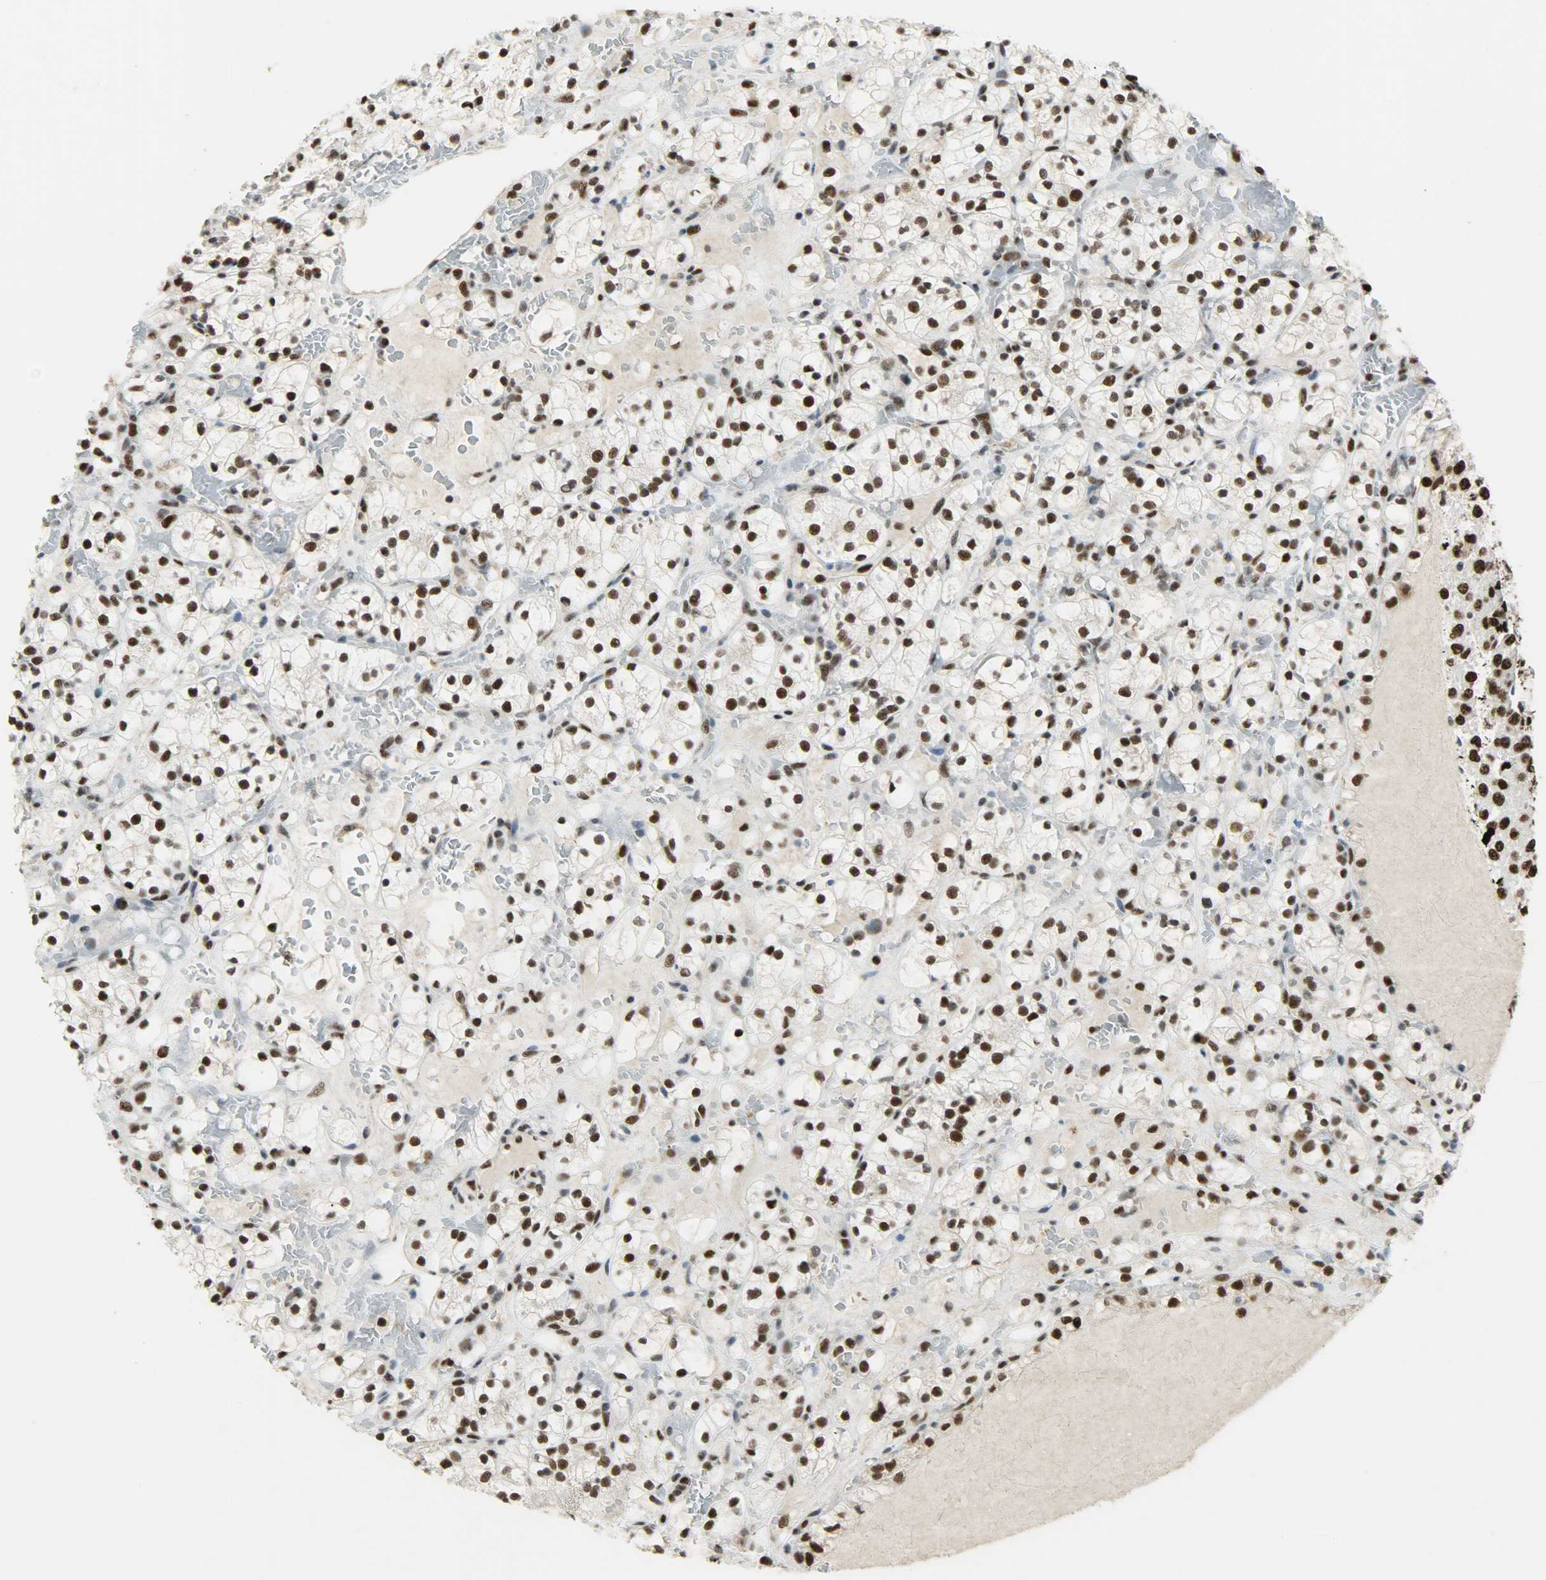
{"staining": {"intensity": "strong", "quantity": ">75%", "location": "nuclear"}, "tissue": "renal cancer", "cell_type": "Tumor cells", "image_type": "cancer", "snomed": [{"axis": "morphology", "description": "Adenocarcinoma, NOS"}, {"axis": "topography", "description": "Kidney"}], "caption": "Protein staining of adenocarcinoma (renal) tissue exhibits strong nuclear staining in approximately >75% of tumor cells. The protein of interest is shown in brown color, while the nuclei are stained blue.", "gene": "SSB", "patient": {"sex": "female", "age": 60}}